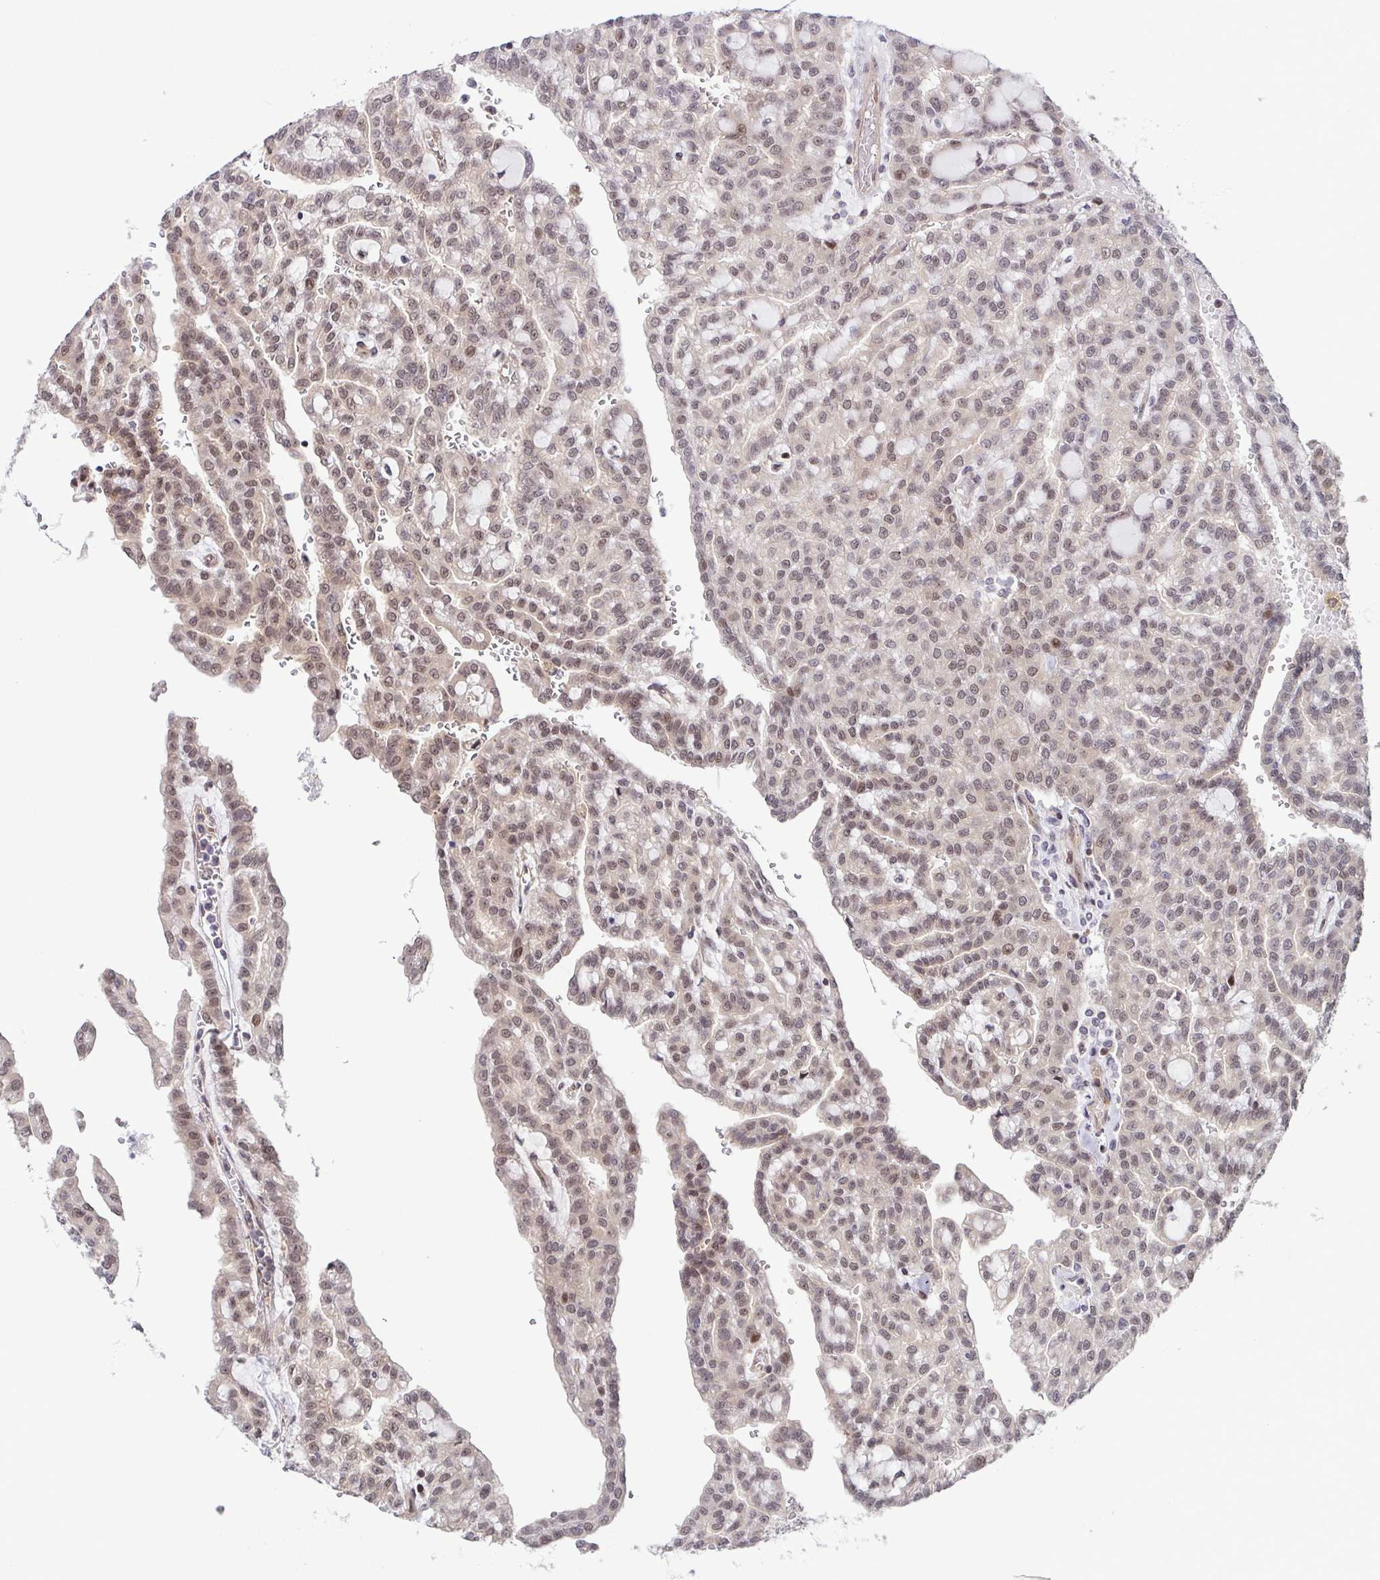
{"staining": {"intensity": "weak", "quantity": ">75%", "location": "nuclear"}, "tissue": "renal cancer", "cell_type": "Tumor cells", "image_type": "cancer", "snomed": [{"axis": "morphology", "description": "Adenocarcinoma, NOS"}, {"axis": "topography", "description": "Kidney"}], "caption": "DAB (3,3'-diaminobenzidine) immunohistochemical staining of human renal adenocarcinoma exhibits weak nuclear protein positivity in about >75% of tumor cells. The staining was performed using DAB (3,3'-diaminobenzidine), with brown indicating positive protein expression. Nuclei are stained blue with hematoxylin.", "gene": "DNAJB1", "patient": {"sex": "male", "age": 63}}